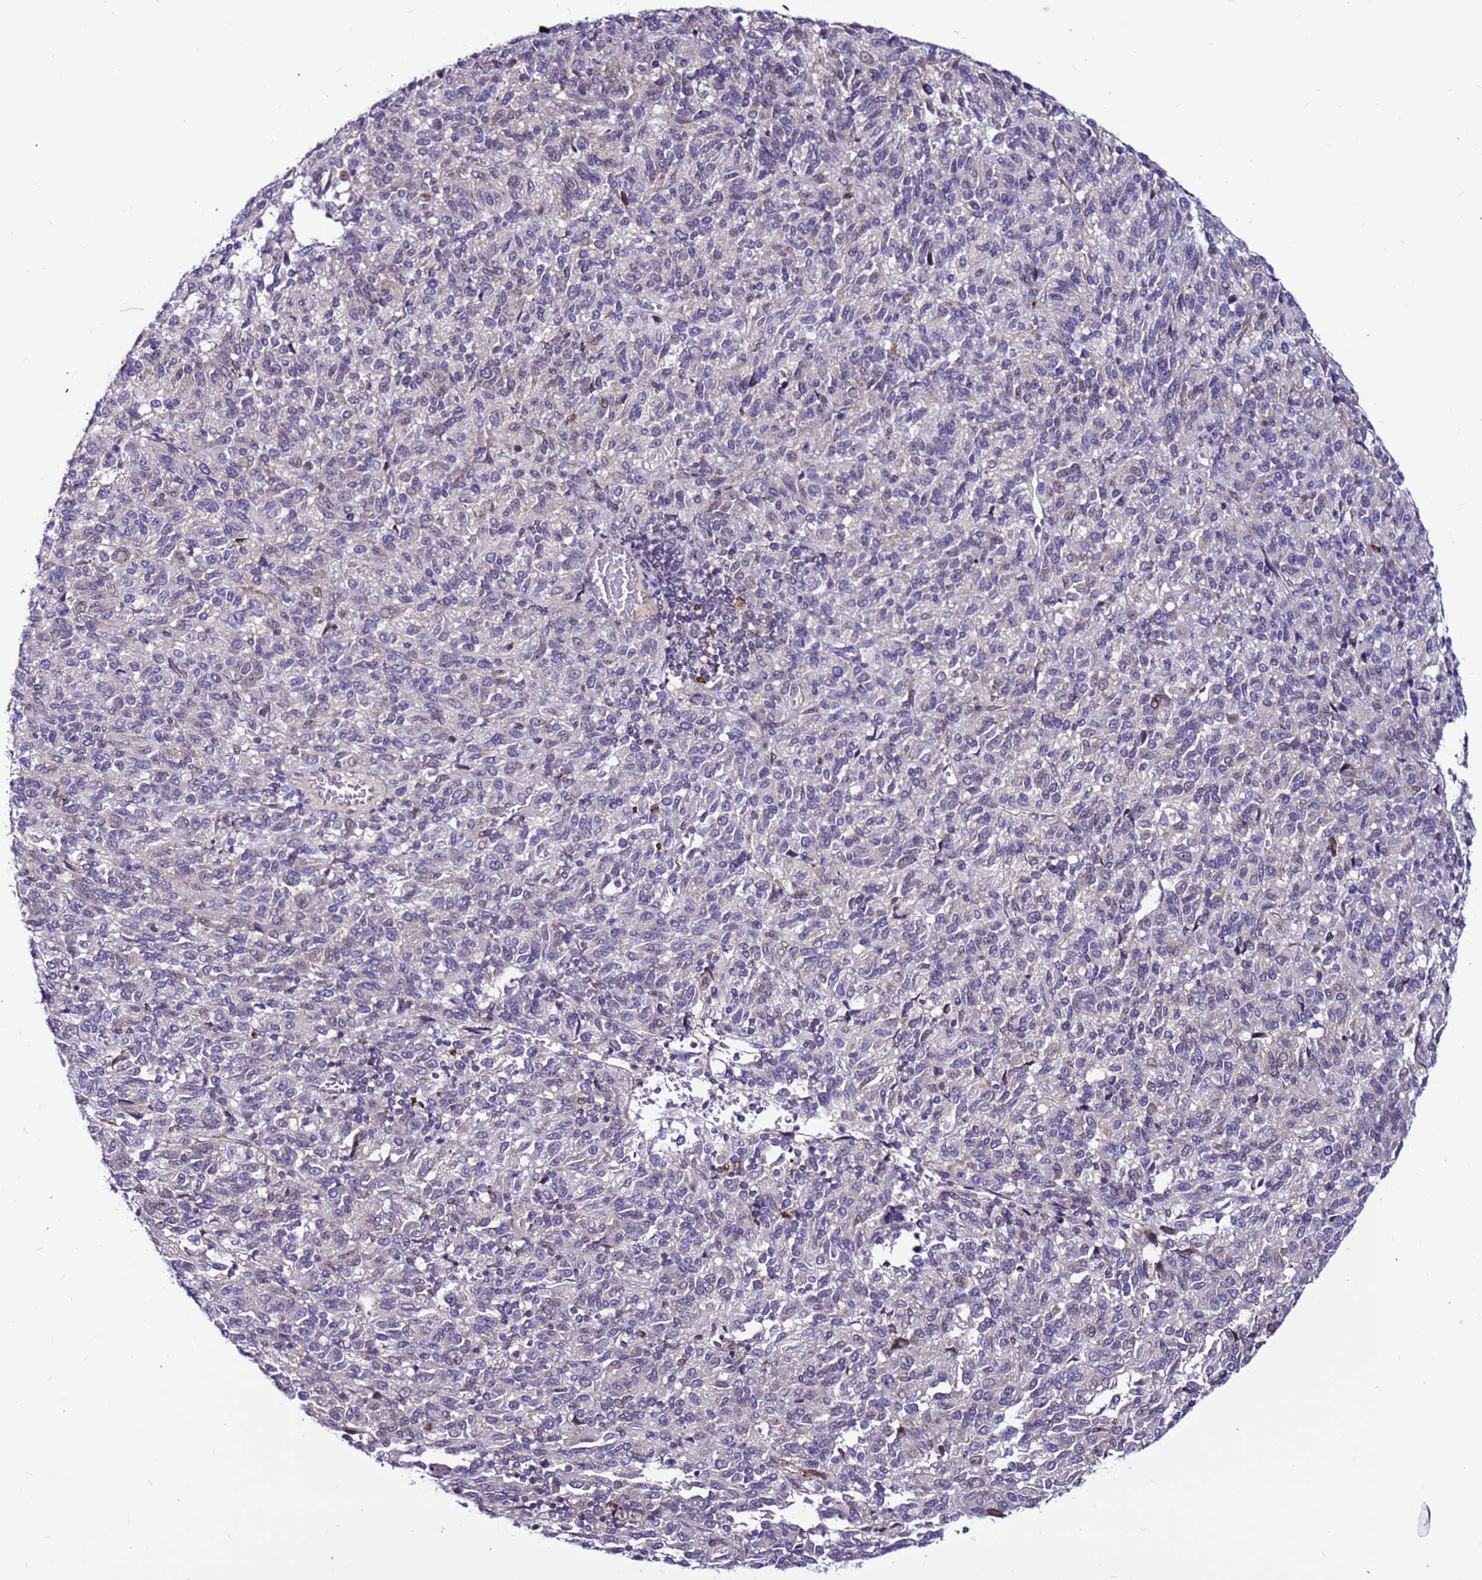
{"staining": {"intensity": "negative", "quantity": "none", "location": "none"}, "tissue": "melanoma", "cell_type": "Tumor cells", "image_type": "cancer", "snomed": [{"axis": "morphology", "description": "Malignant melanoma, Metastatic site"}, {"axis": "topography", "description": "Lung"}], "caption": "This is a micrograph of immunohistochemistry (IHC) staining of malignant melanoma (metastatic site), which shows no expression in tumor cells. Brightfield microscopy of immunohistochemistry (IHC) stained with DAB (brown) and hematoxylin (blue), captured at high magnification.", "gene": "CCDC71", "patient": {"sex": "male", "age": 64}}